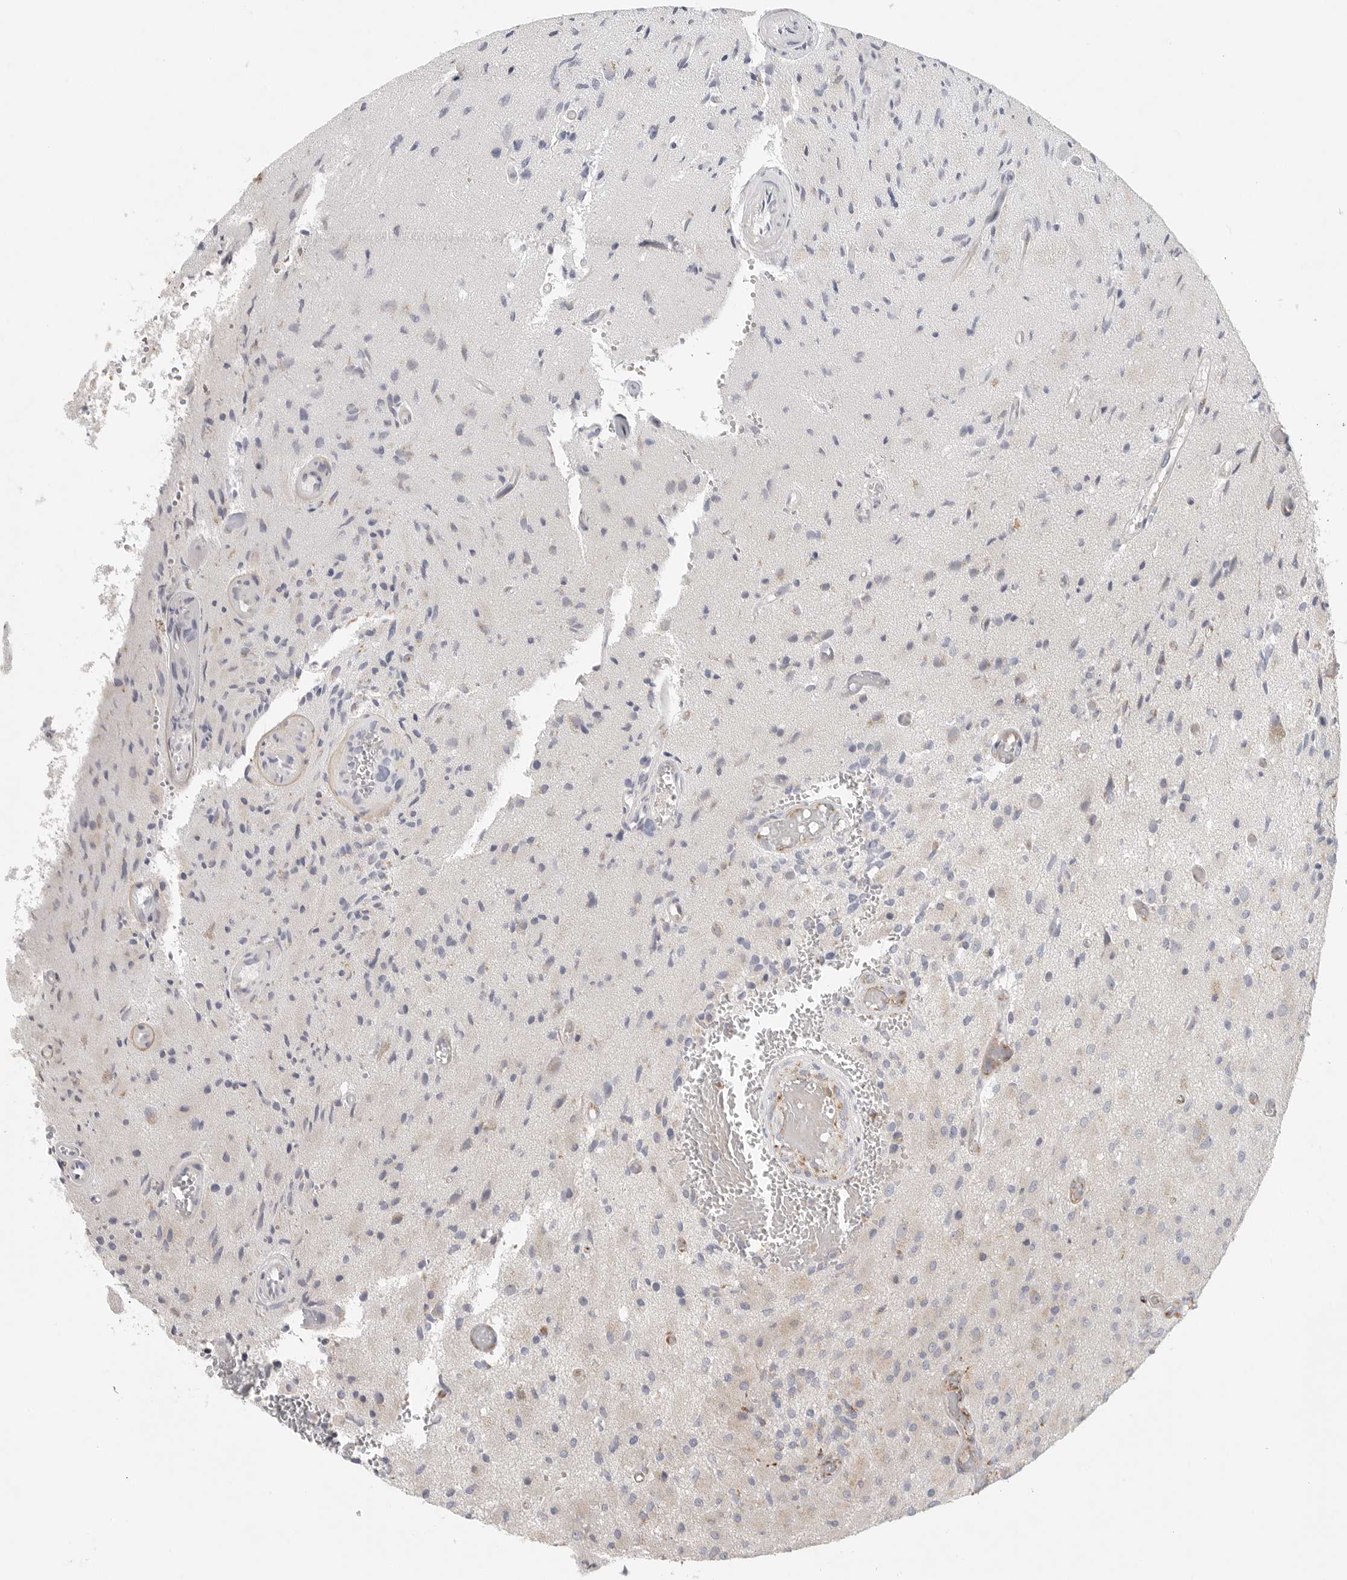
{"staining": {"intensity": "negative", "quantity": "none", "location": "none"}, "tissue": "glioma", "cell_type": "Tumor cells", "image_type": "cancer", "snomed": [{"axis": "morphology", "description": "Normal tissue, NOS"}, {"axis": "morphology", "description": "Glioma, malignant, High grade"}, {"axis": "topography", "description": "Cerebral cortex"}], "caption": "Immunohistochemical staining of human glioma exhibits no significant expression in tumor cells.", "gene": "SLC25A26", "patient": {"sex": "male", "age": 77}}